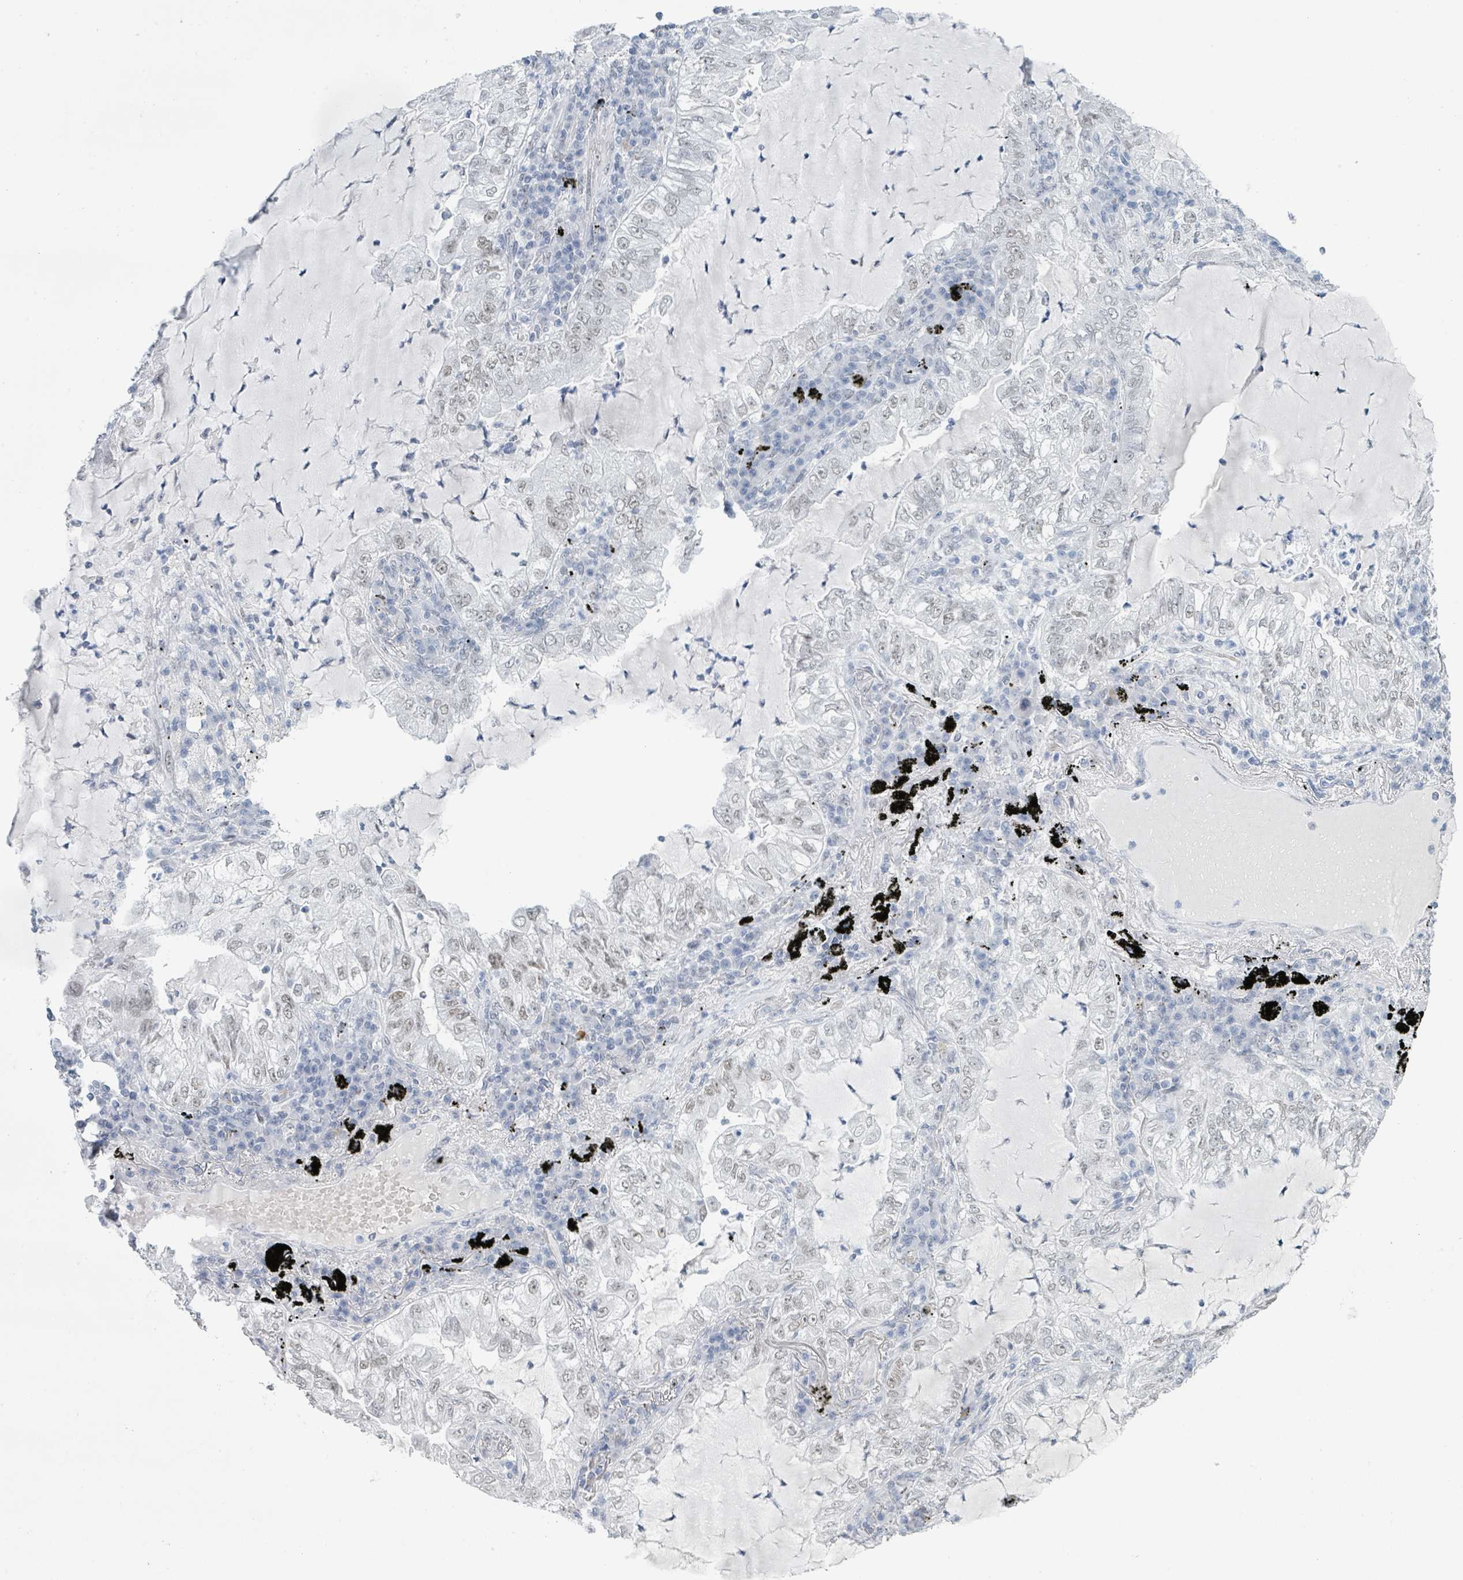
{"staining": {"intensity": "negative", "quantity": "none", "location": "none"}, "tissue": "lung cancer", "cell_type": "Tumor cells", "image_type": "cancer", "snomed": [{"axis": "morphology", "description": "Adenocarcinoma, NOS"}, {"axis": "topography", "description": "Lung"}], "caption": "The immunohistochemistry micrograph has no significant expression in tumor cells of adenocarcinoma (lung) tissue.", "gene": "EHMT2", "patient": {"sex": "female", "age": 73}}